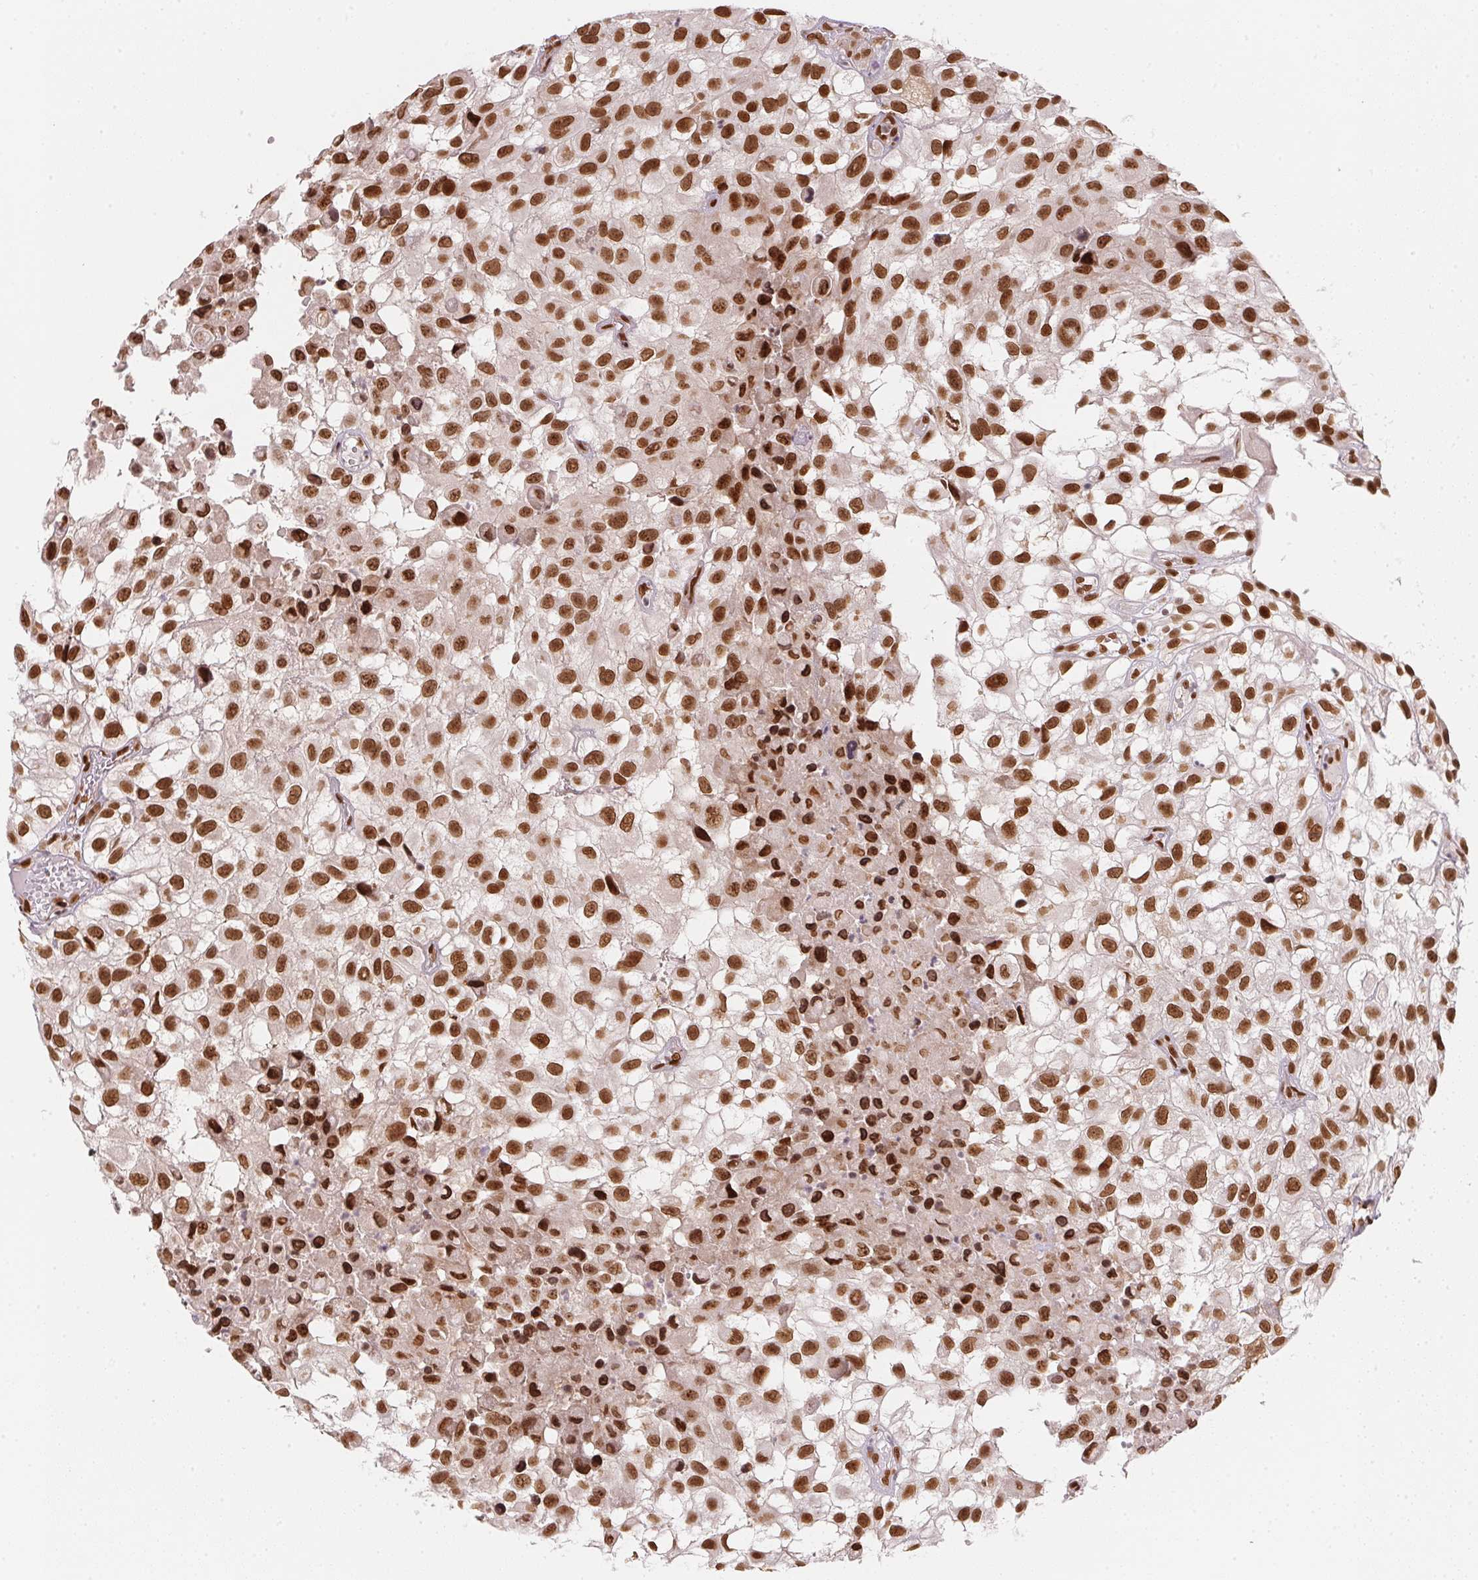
{"staining": {"intensity": "strong", "quantity": ">75%", "location": "nuclear"}, "tissue": "urothelial cancer", "cell_type": "Tumor cells", "image_type": "cancer", "snomed": [{"axis": "morphology", "description": "Urothelial carcinoma, High grade"}, {"axis": "topography", "description": "Urinary bladder"}], "caption": "Tumor cells exhibit strong nuclear expression in approximately >75% of cells in urothelial cancer.", "gene": "SAP30BP", "patient": {"sex": "male", "age": 56}}